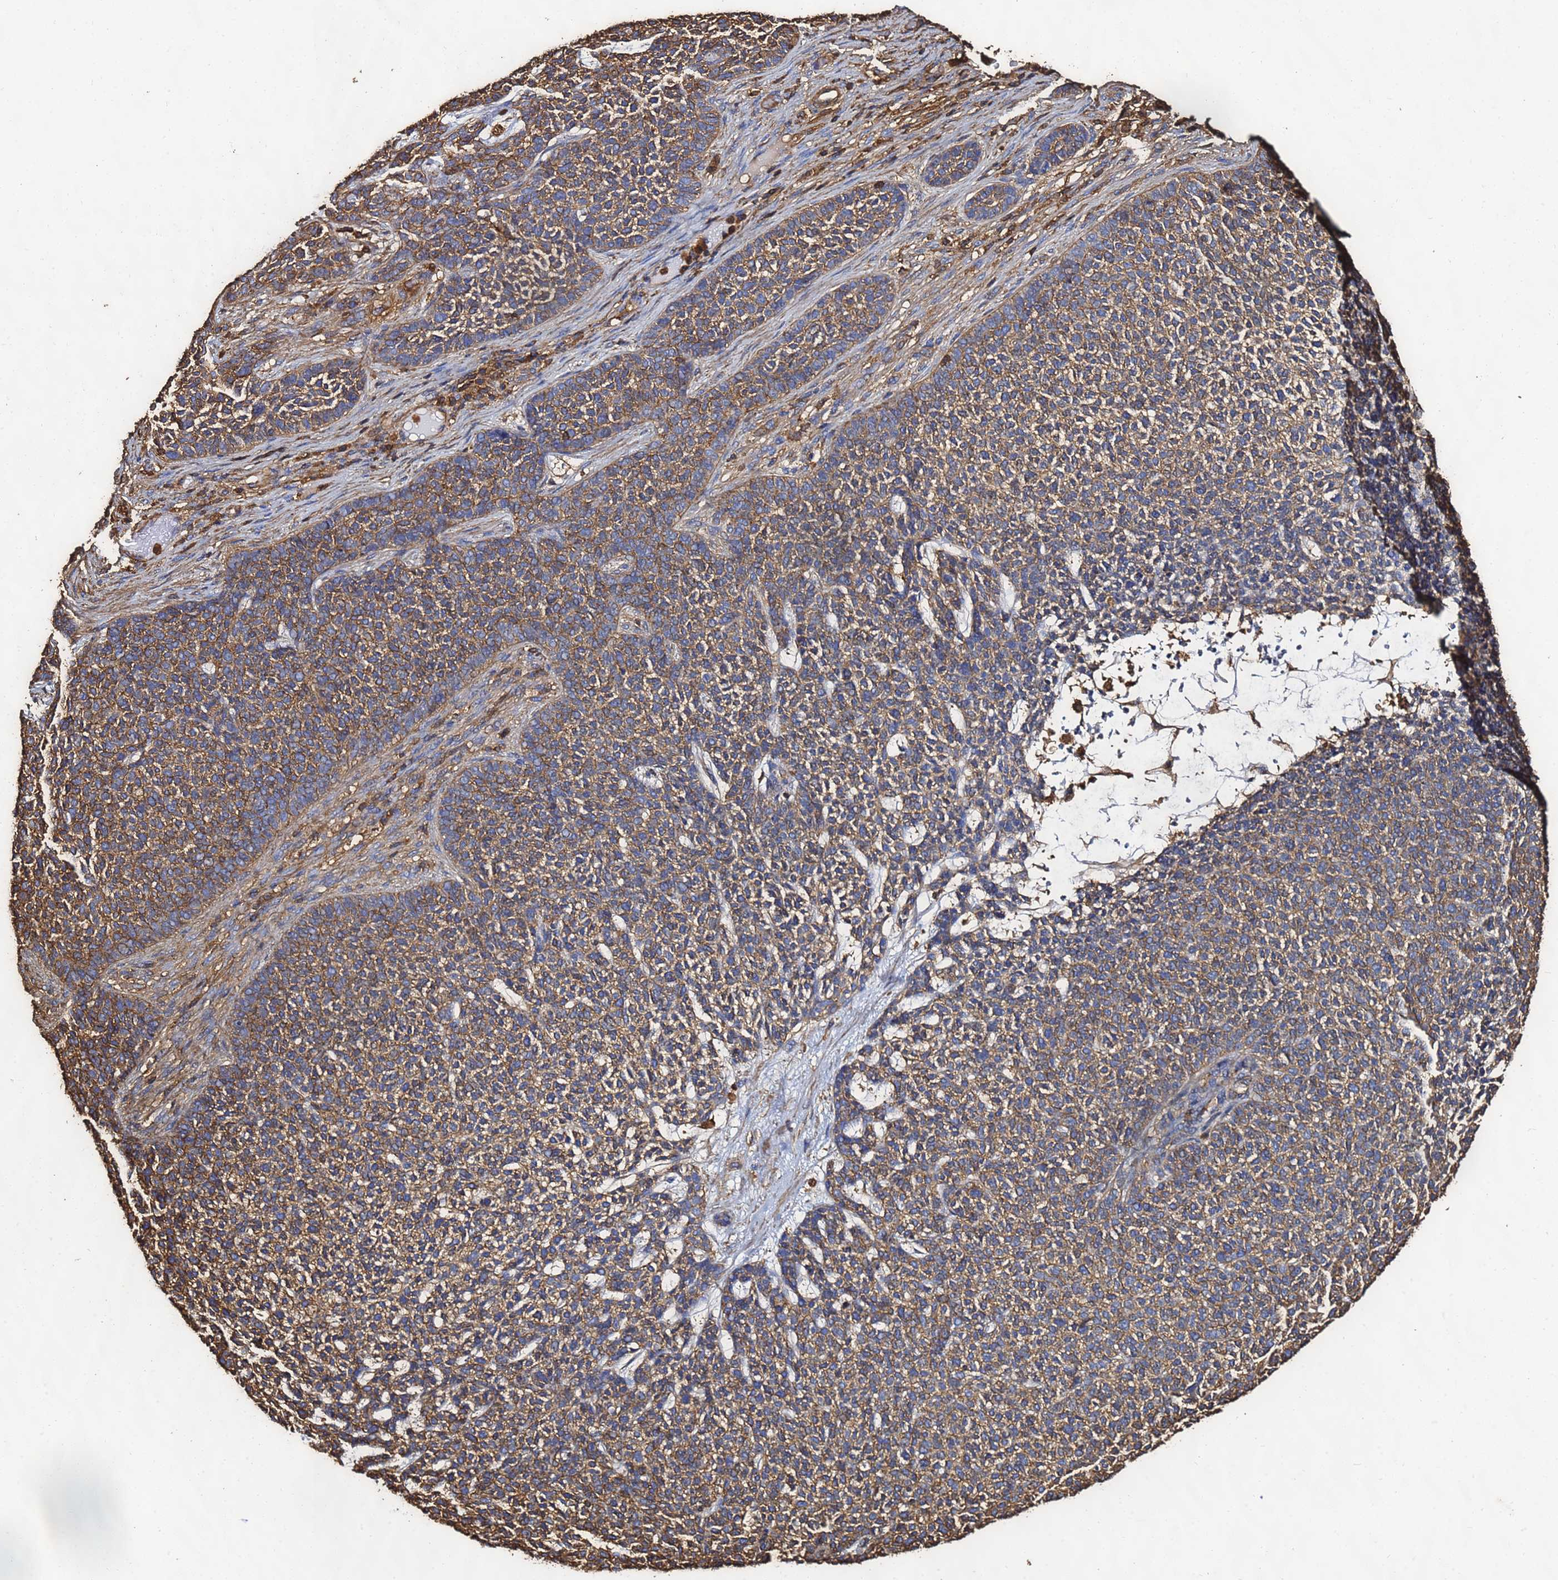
{"staining": {"intensity": "moderate", "quantity": ">75%", "location": "cytoplasmic/membranous"}, "tissue": "skin cancer", "cell_type": "Tumor cells", "image_type": "cancer", "snomed": [{"axis": "morphology", "description": "Basal cell carcinoma"}, {"axis": "topography", "description": "Skin"}], "caption": "Skin basal cell carcinoma stained for a protein (brown) shows moderate cytoplasmic/membranous positive staining in about >75% of tumor cells.", "gene": "ACTB", "patient": {"sex": "female", "age": 84}}